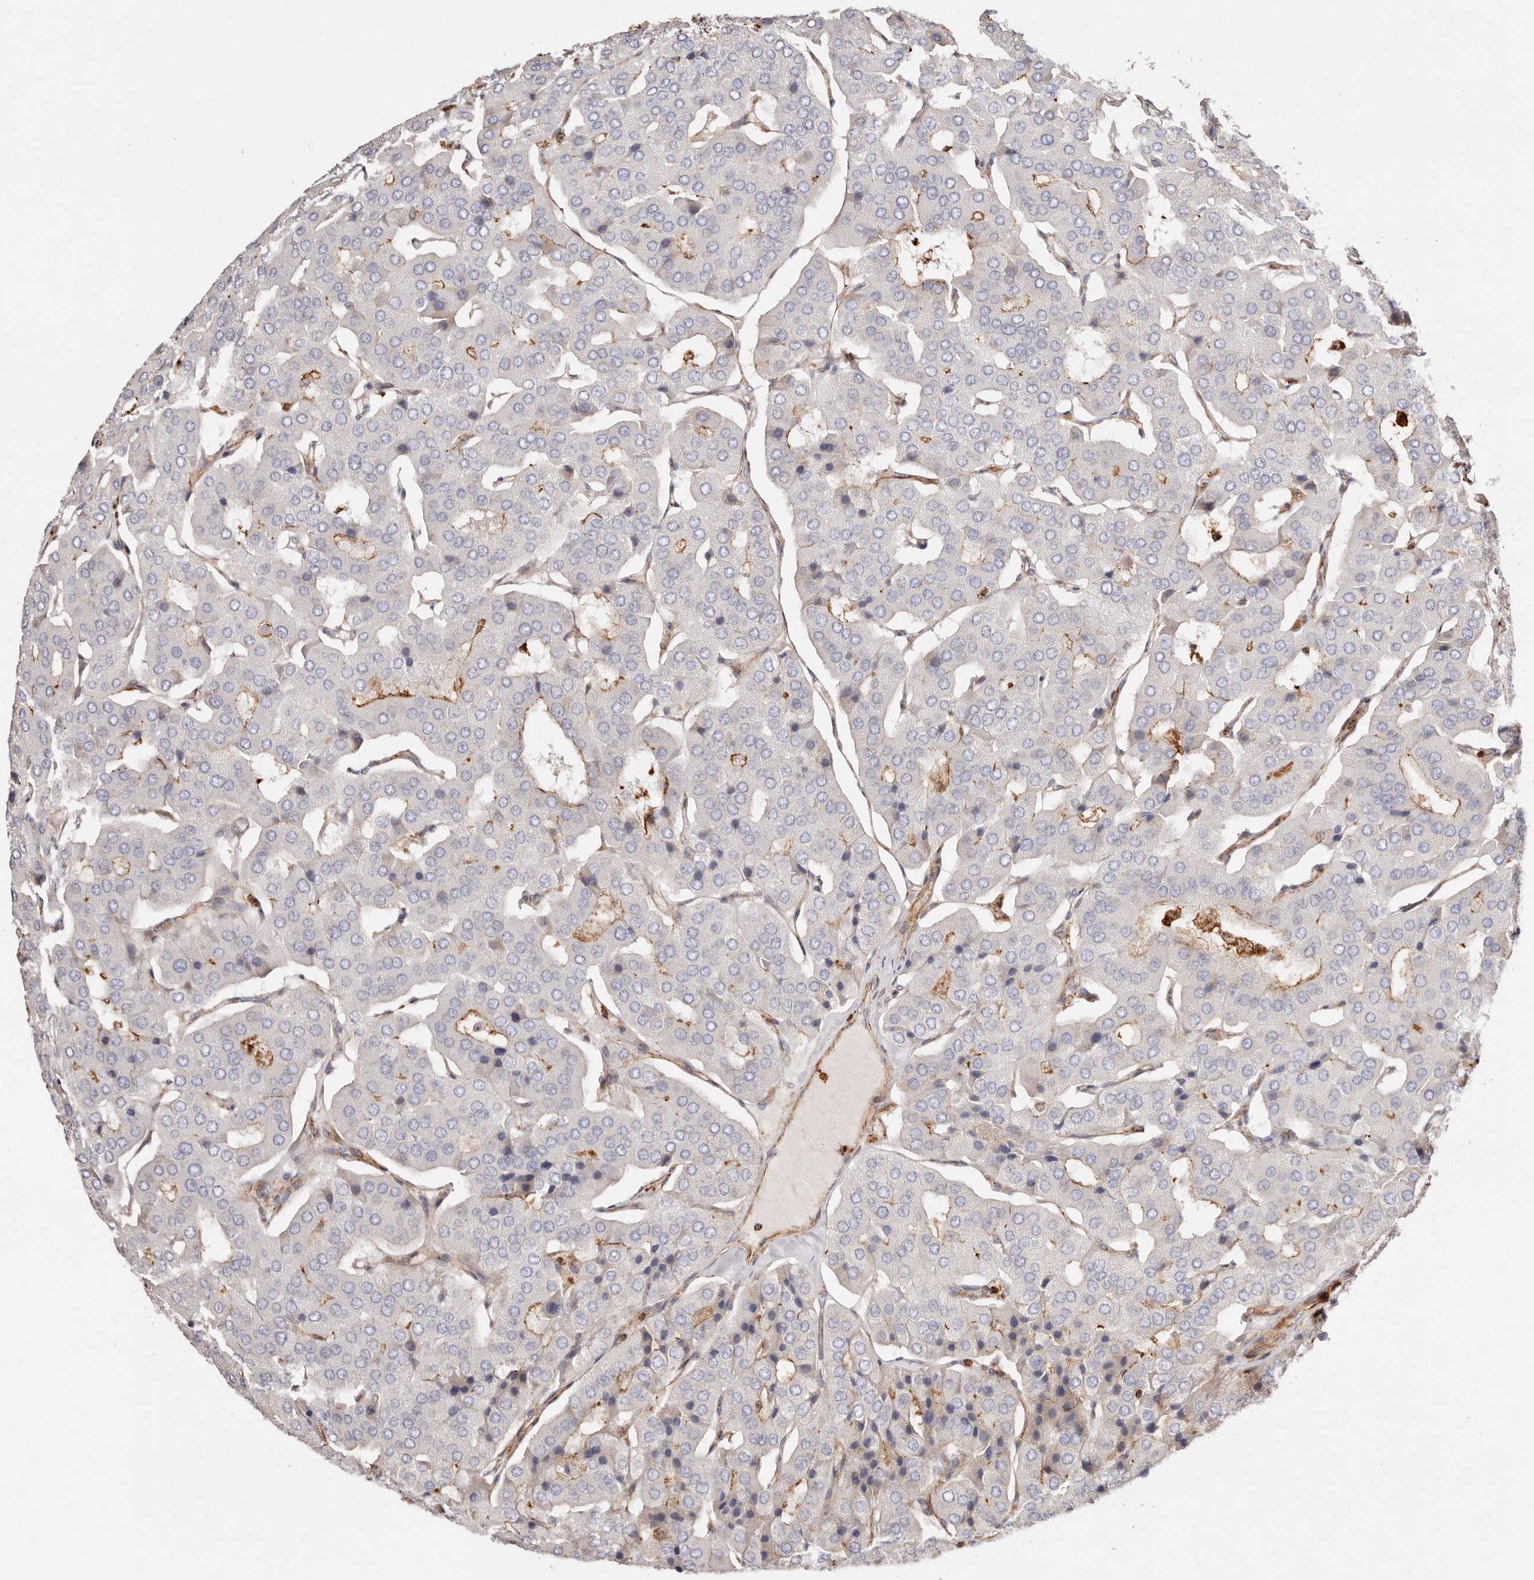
{"staining": {"intensity": "negative", "quantity": "none", "location": "none"}, "tissue": "parathyroid gland", "cell_type": "Glandular cells", "image_type": "normal", "snomed": [{"axis": "morphology", "description": "Normal tissue, NOS"}, {"axis": "morphology", "description": "Adenoma, NOS"}, {"axis": "topography", "description": "Parathyroid gland"}], "caption": "Photomicrograph shows no protein positivity in glandular cells of unremarkable parathyroid gland.", "gene": "PTPN22", "patient": {"sex": "female", "age": 86}}